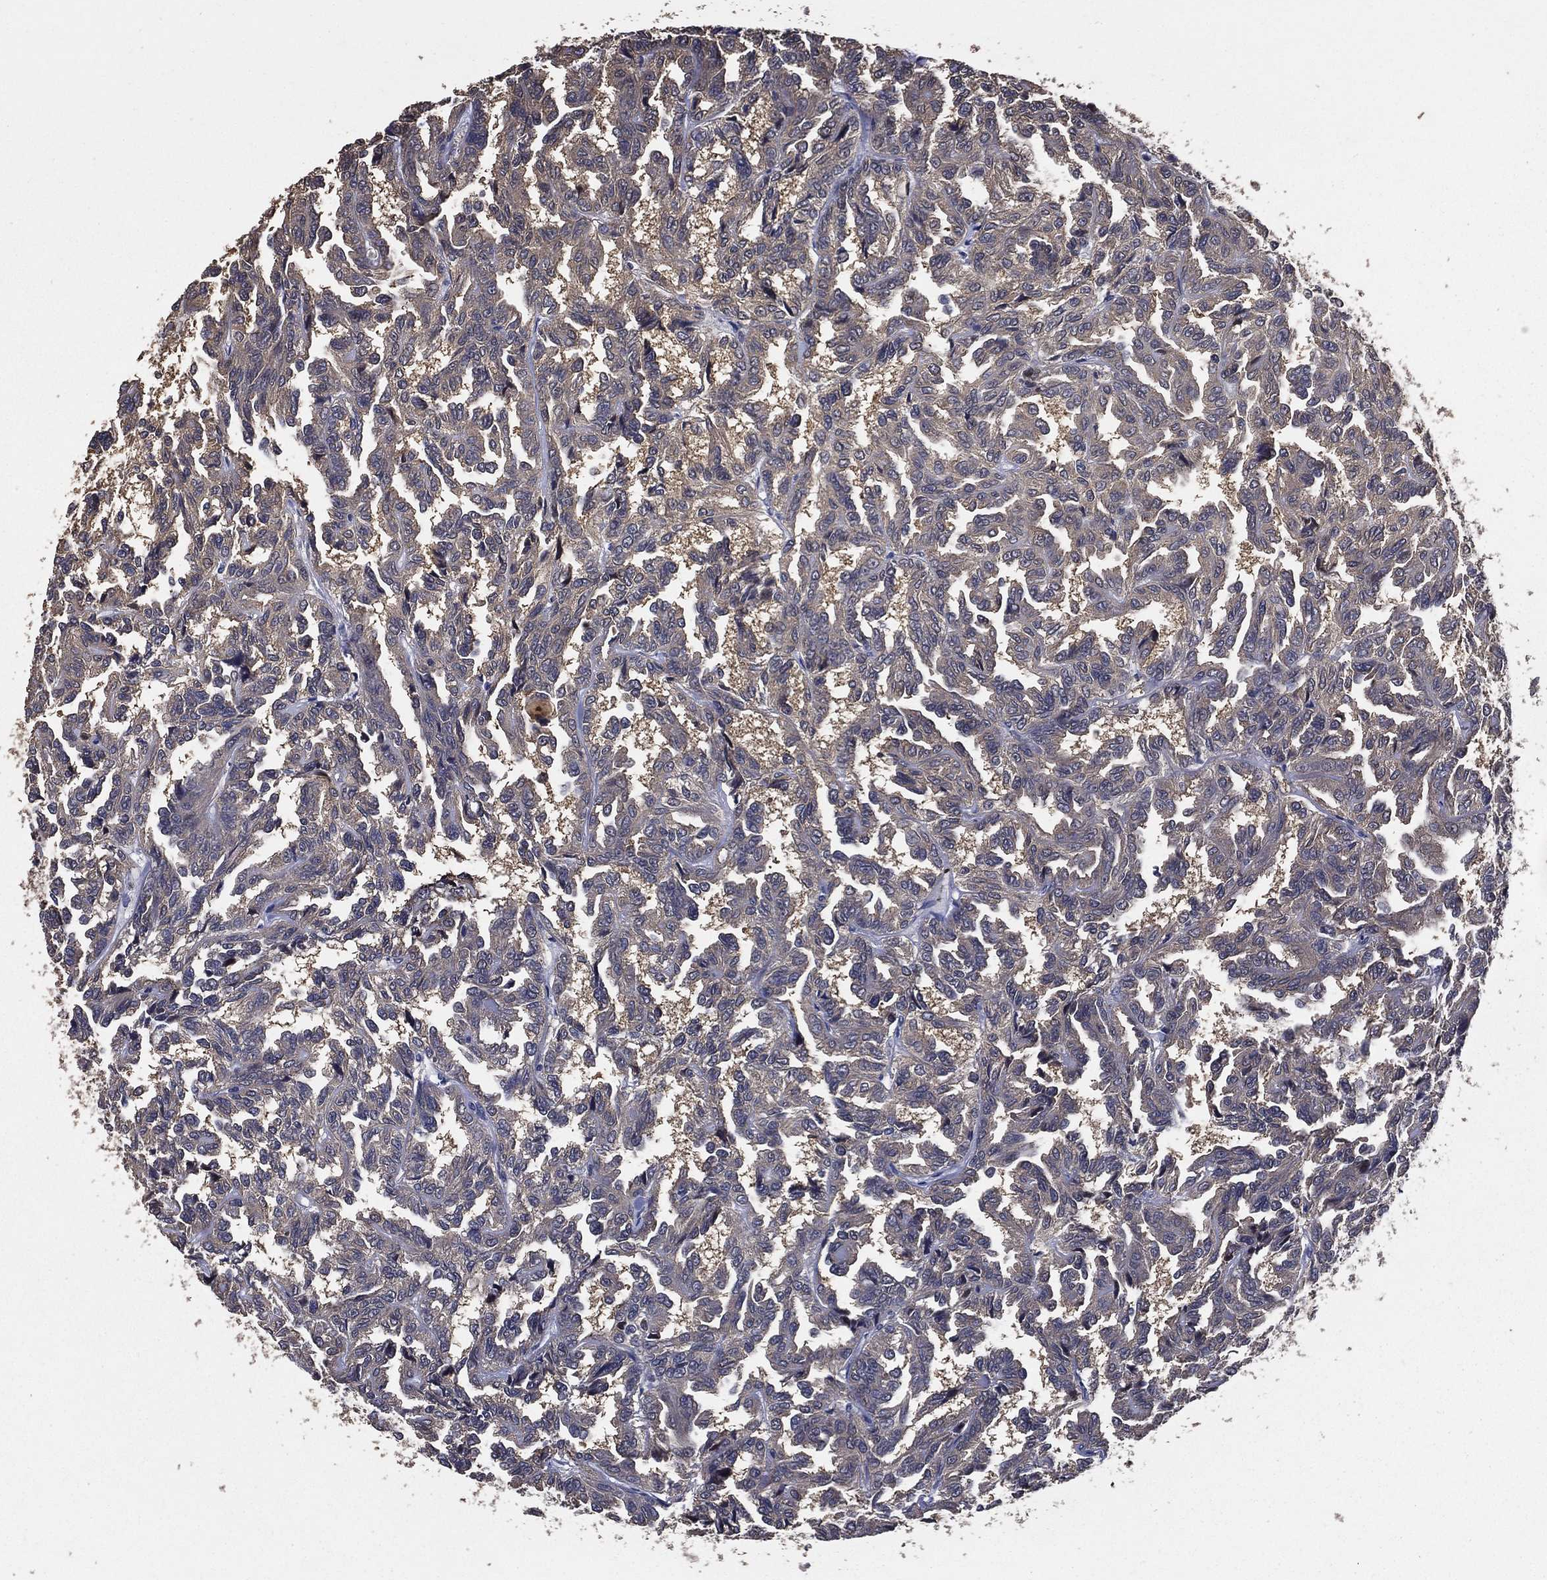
{"staining": {"intensity": "negative", "quantity": "none", "location": "none"}, "tissue": "renal cancer", "cell_type": "Tumor cells", "image_type": "cancer", "snomed": [{"axis": "morphology", "description": "Adenocarcinoma, NOS"}, {"axis": "topography", "description": "Kidney"}], "caption": "The image exhibits no significant positivity in tumor cells of renal cancer.", "gene": "PCNT", "patient": {"sex": "male", "age": 79}}